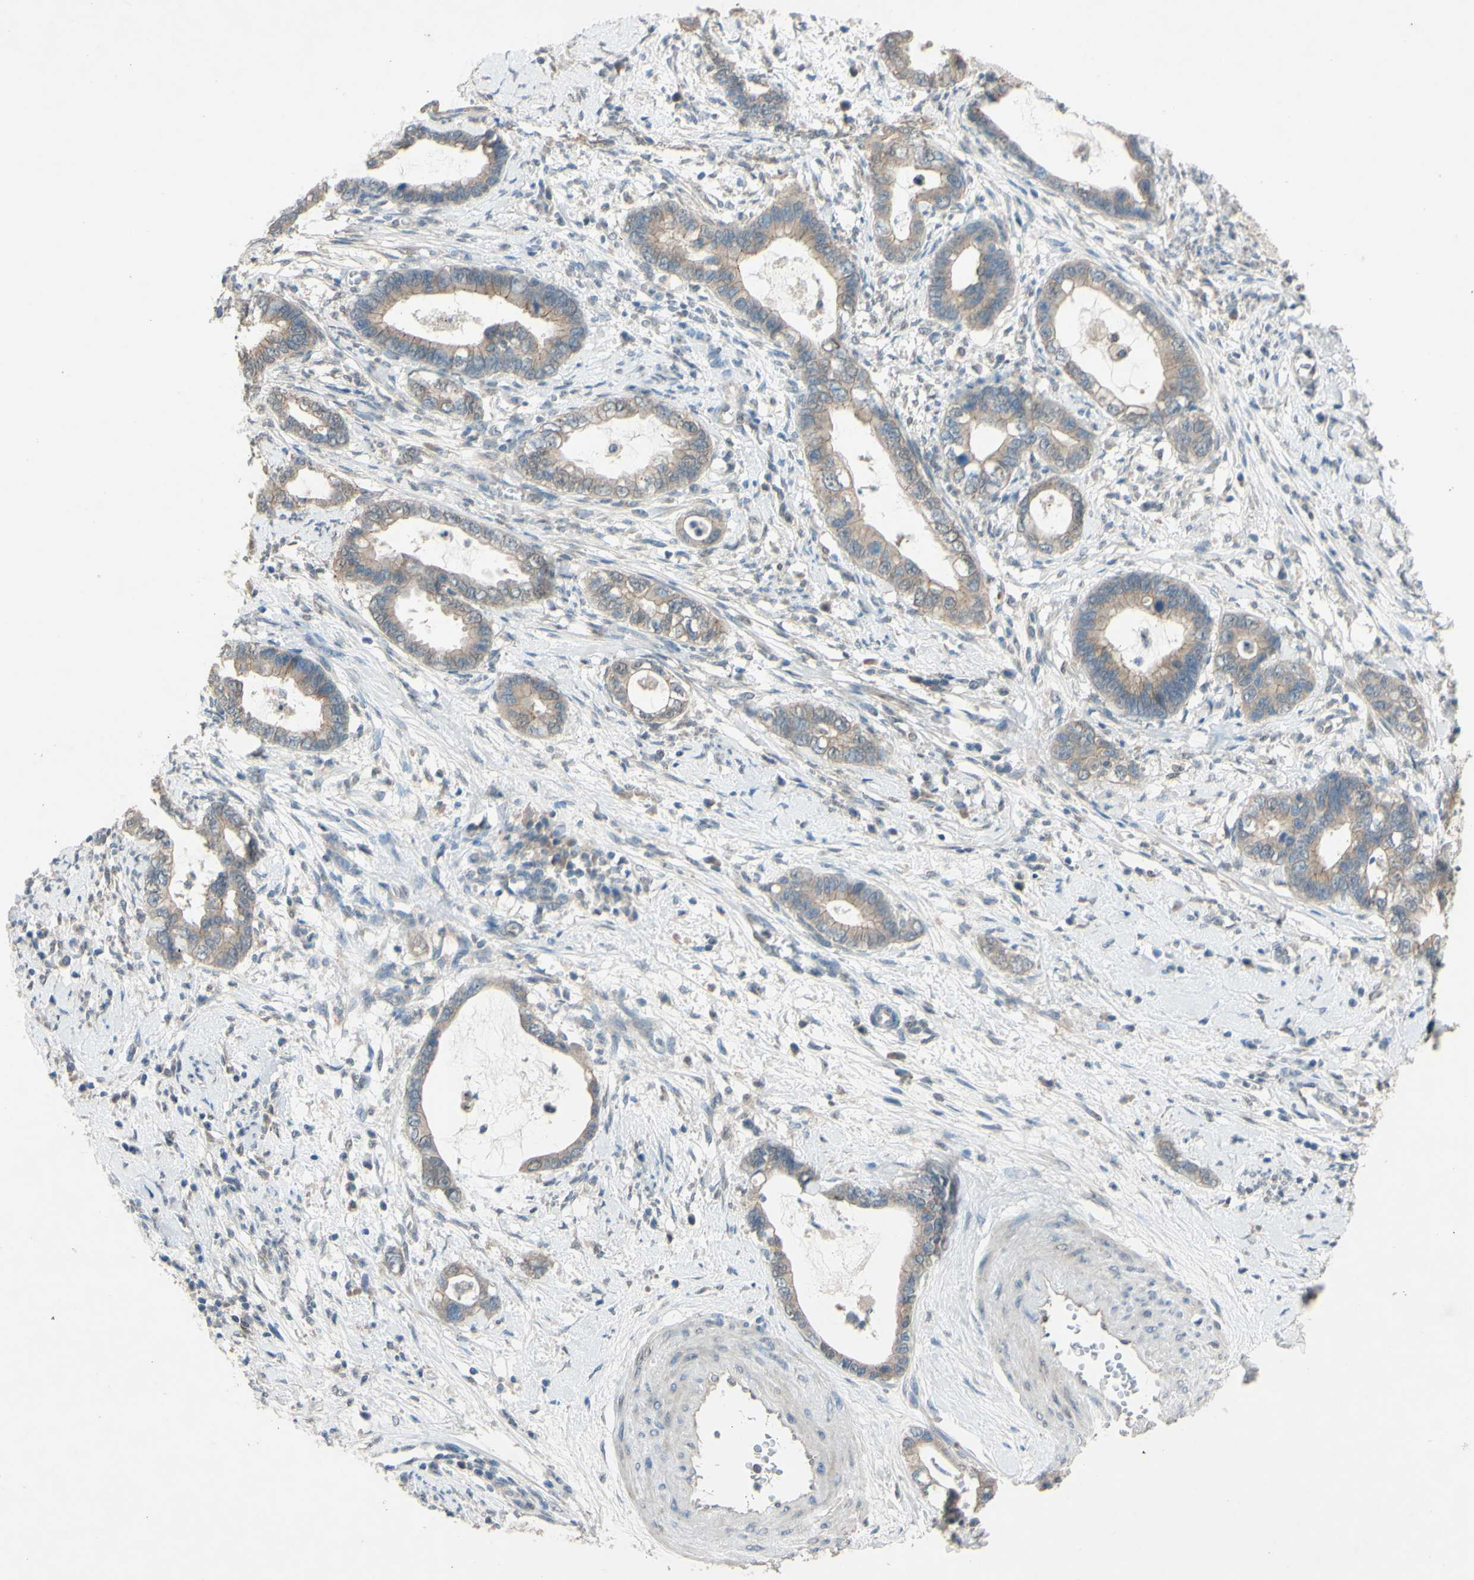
{"staining": {"intensity": "weak", "quantity": ">75%", "location": "cytoplasmic/membranous"}, "tissue": "cervical cancer", "cell_type": "Tumor cells", "image_type": "cancer", "snomed": [{"axis": "morphology", "description": "Adenocarcinoma, NOS"}, {"axis": "topography", "description": "Cervix"}], "caption": "This micrograph reveals IHC staining of human cervical cancer (adenocarcinoma), with low weak cytoplasmic/membranous staining in approximately >75% of tumor cells.", "gene": "CDCP1", "patient": {"sex": "female", "age": 44}}